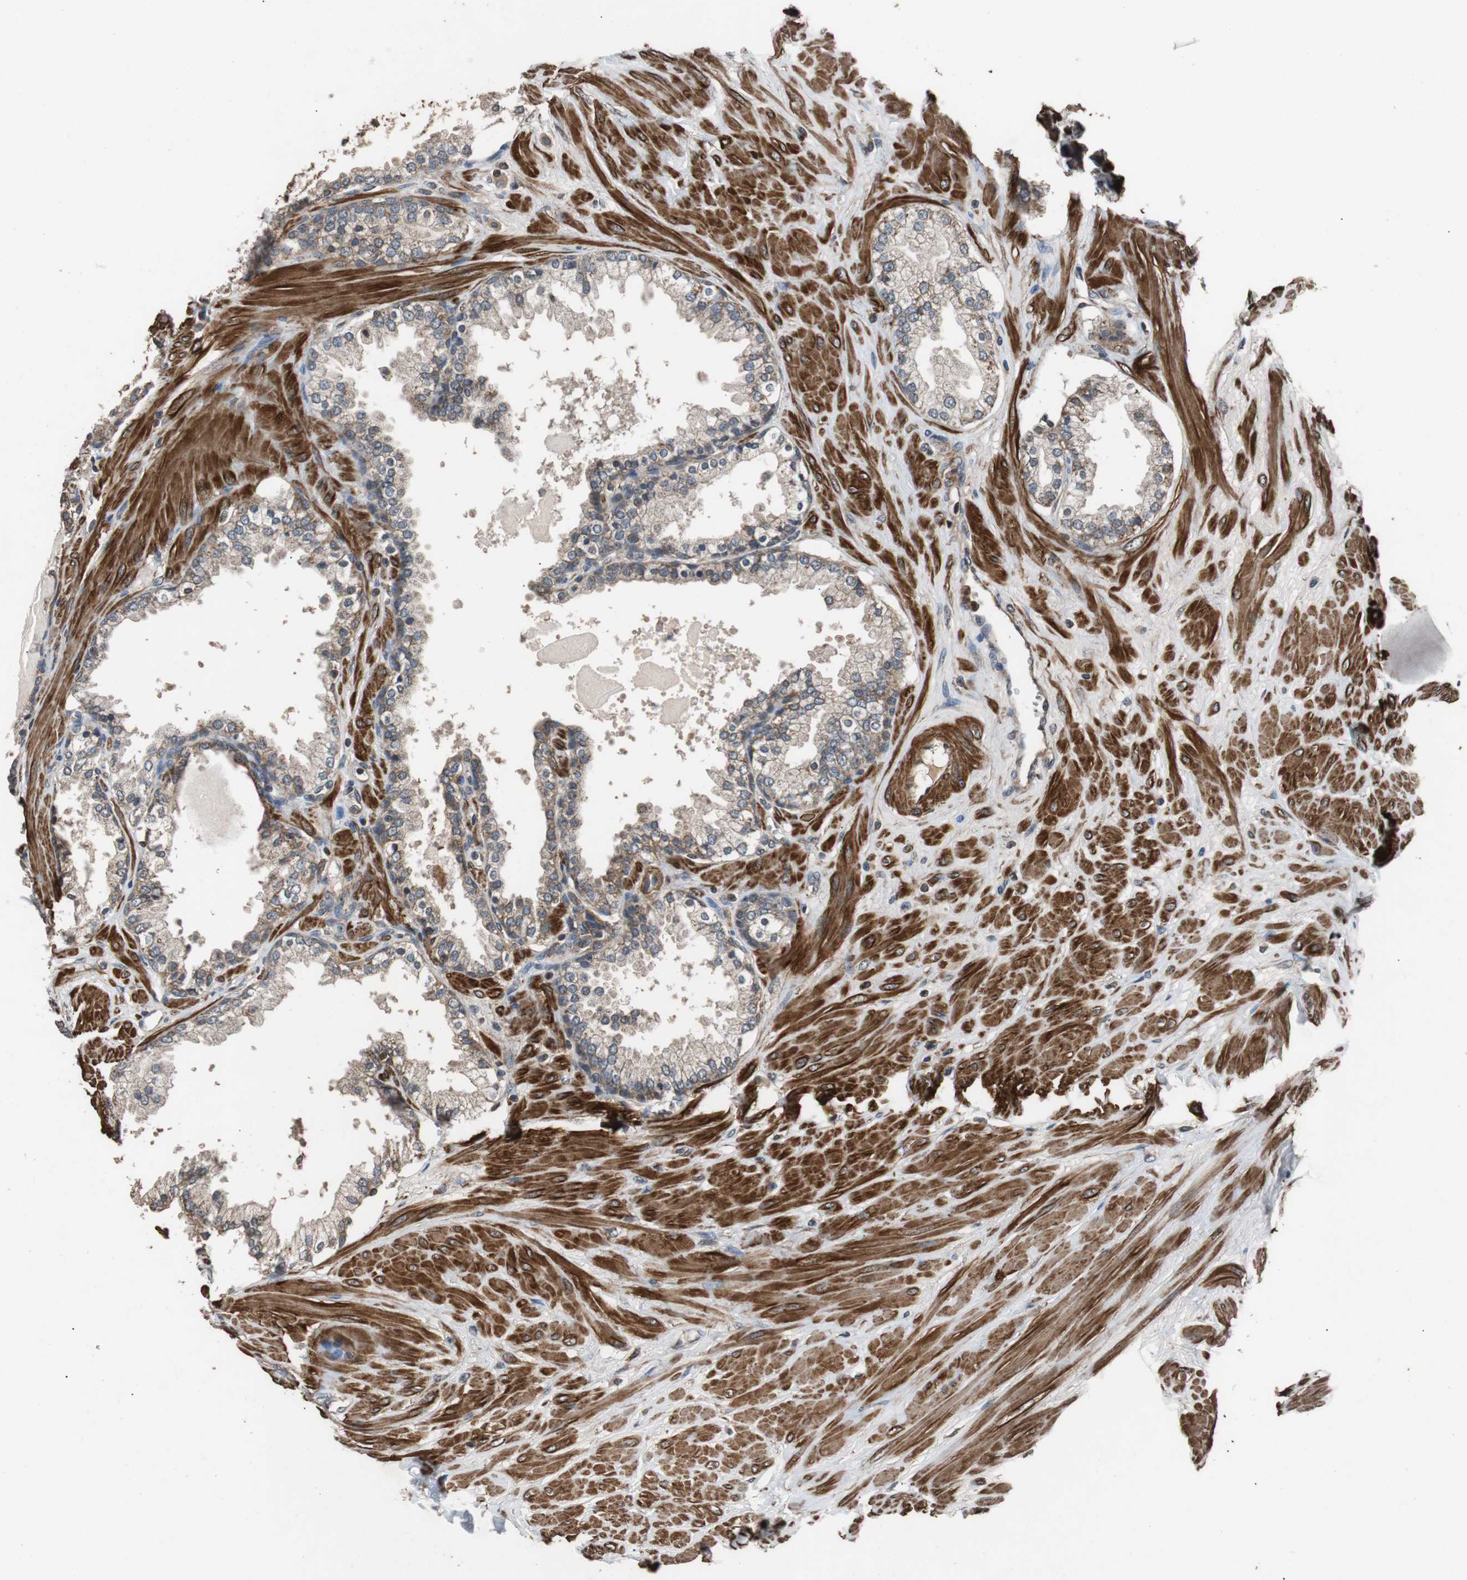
{"staining": {"intensity": "moderate", "quantity": ">75%", "location": "cytoplasmic/membranous"}, "tissue": "prostate", "cell_type": "Glandular cells", "image_type": "normal", "snomed": [{"axis": "morphology", "description": "Normal tissue, NOS"}, {"axis": "topography", "description": "Prostate"}], "caption": "Prostate stained with DAB IHC demonstrates medium levels of moderate cytoplasmic/membranous staining in about >75% of glandular cells.", "gene": "PITRM1", "patient": {"sex": "male", "age": 51}}